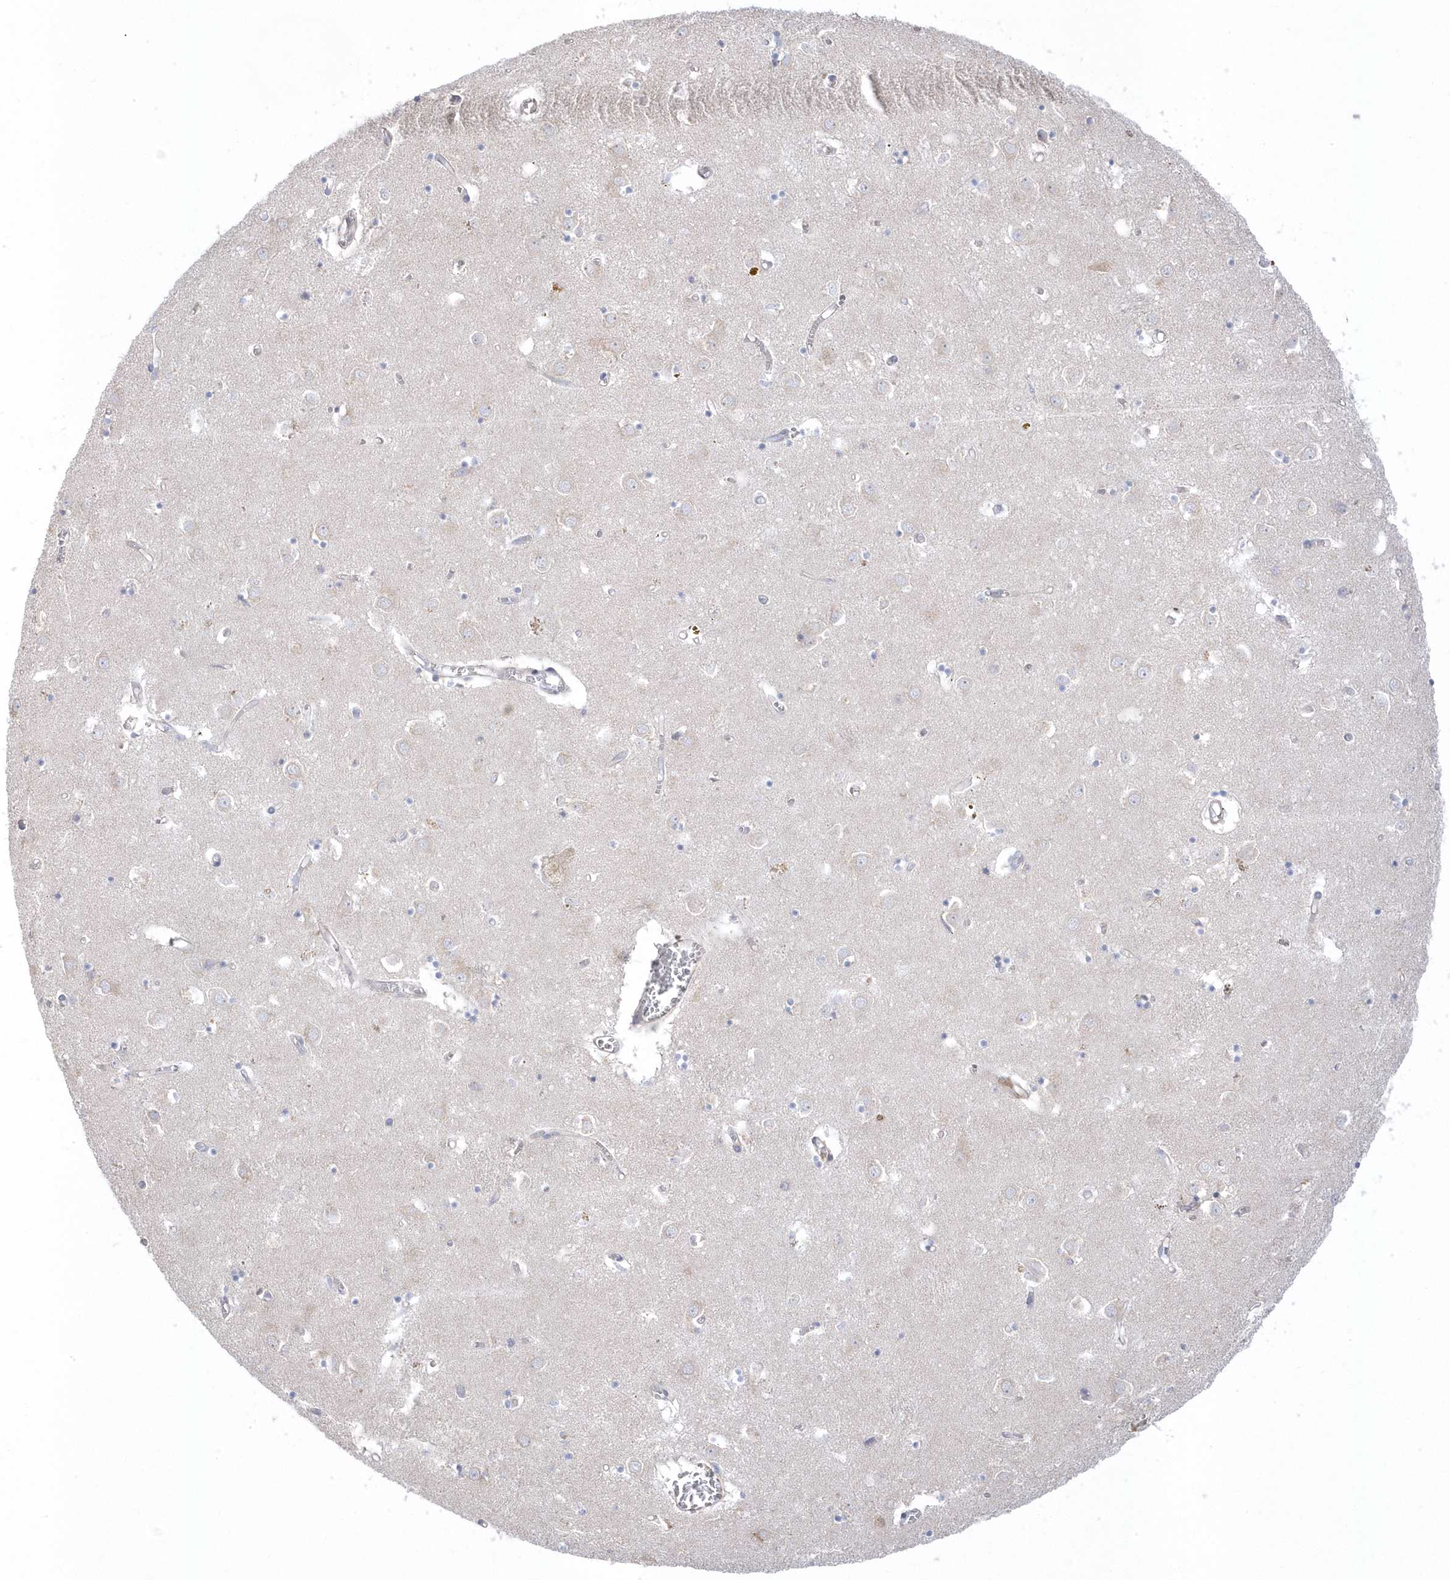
{"staining": {"intensity": "negative", "quantity": "none", "location": "none"}, "tissue": "caudate", "cell_type": "Glial cells", "image_type": "normal", "snomed": [{"axis": "morphology", "description": "Normal tissue, NOS"}, {"axis": "topography", "description": "Lateral ventricle wall"}], "caption": "Photomicrograph shows no significant protein positivity in glial cells of unremarkable caudate. (IHC, brightfield microscopy, high magnification).", "gene": "GTPBP6", "patient": {"sex": "male", "age": 70}}